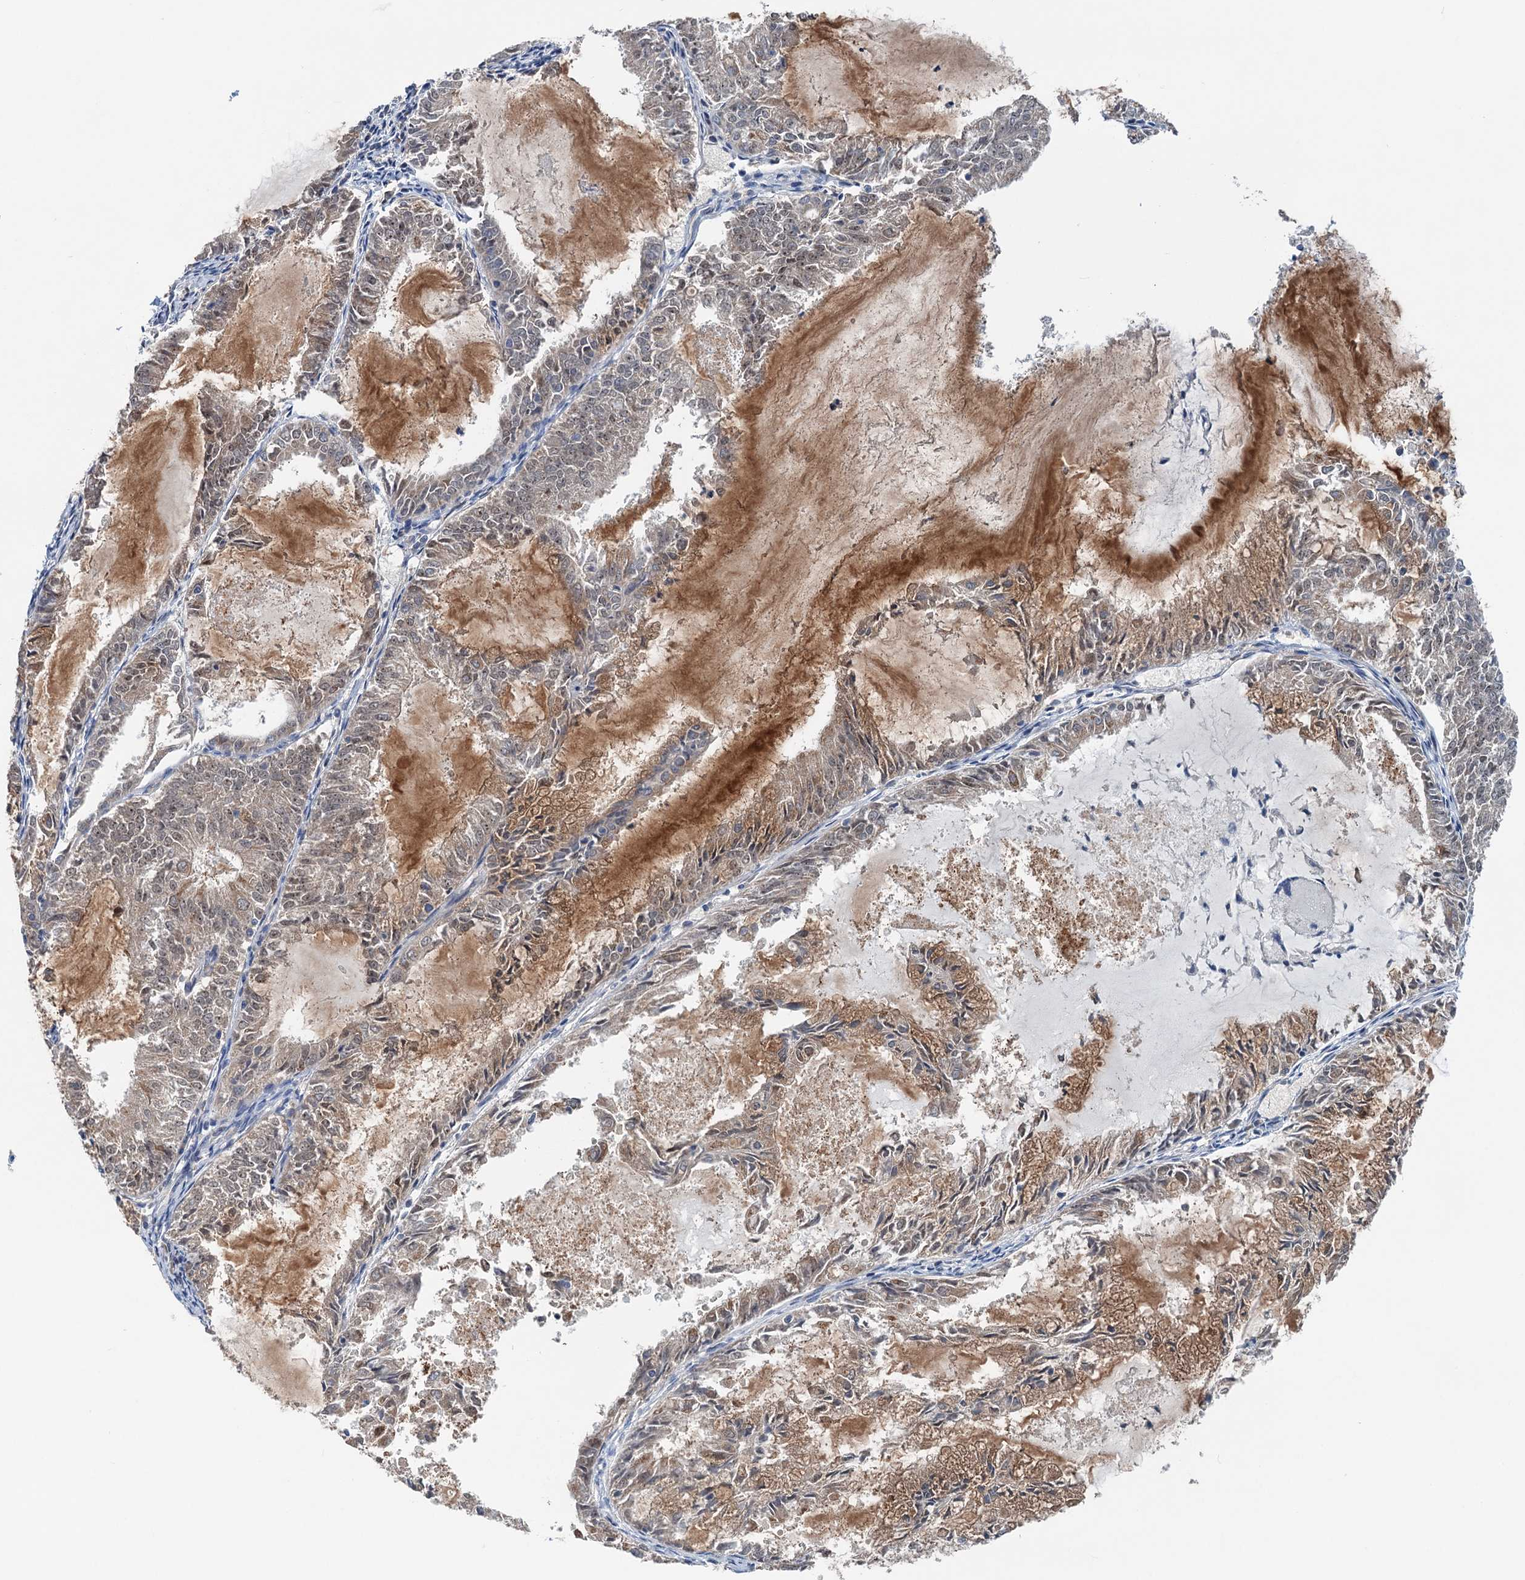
{"staining": {"intensity": "weak", "quantity": "25%-75%", "location": "cytoplasmic/membranous"}, "tissue": "endometrial cancer", "cell_type": "Tumor cells", "image_type": "cancer", "snomed": [{"axis": "morphology", "description": "Adenocarcinoma, NOS"}, {"axis": "topography", "description": "Endometrium"}], "caption": "Tumor cells reveal low levels of weak cytoplasmic/membranous expression in approximately 25%-75% of cells in endometrial cancer (adenocarcinoma).", "gene": "DYNC2I2", "patient": {"sex": "female", "age": 57}}